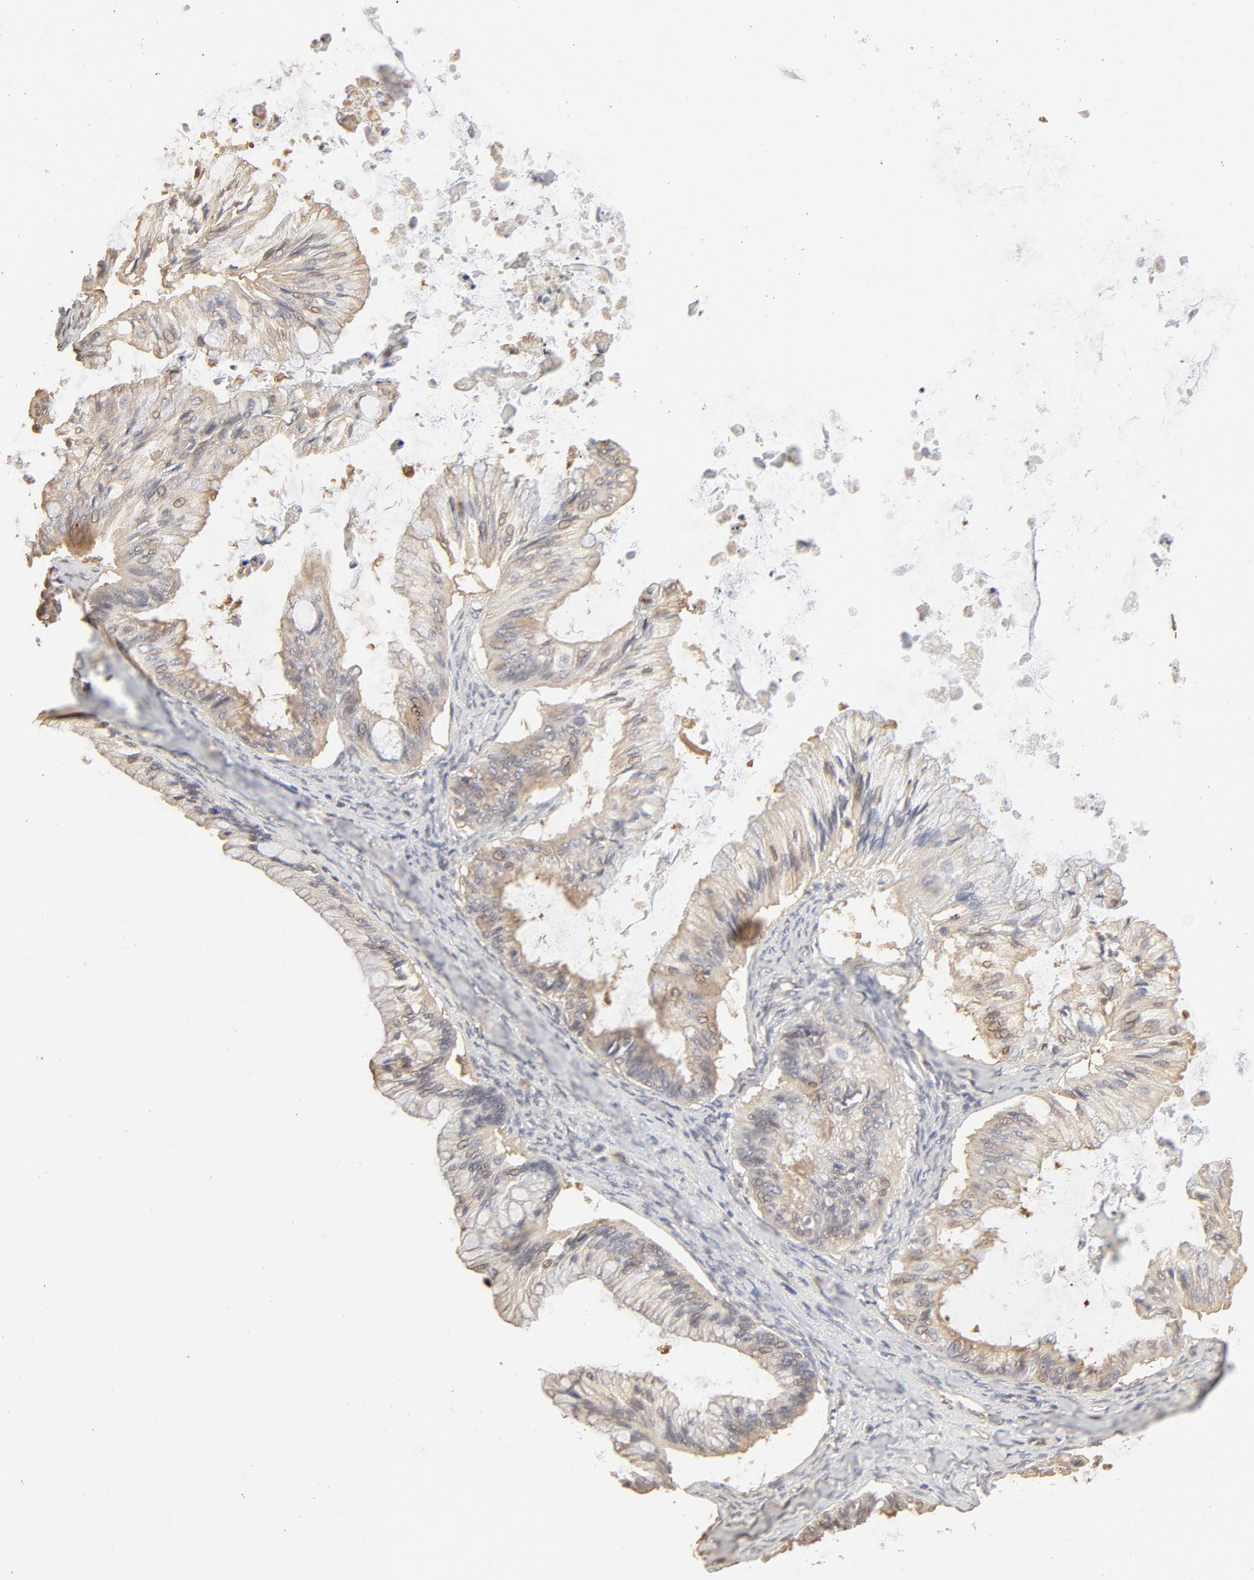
{"staining": {"intensity": "weak", "quantity": ">75%", "location": "cytoplasmic/membranous,nuclear"}, "tissue": "ovarian cancer", "cell_type": "Tumor cells", "image_type": "cancer", "snomed": [{"axis": "morphology", "description": "Cystadenocarcinoma, mucinous, NOS"}, {"axis": "topography", "description": "Ovary"}], "caption": "Immunohistochemical staining of ovarian mucinous cystadenocarcinoma reveals low levels of weak cytoplasmic/membranous and nuclear protein expression in approximately >75% of tumor cells. (DAB IHC with brightfield microscopy, high magnification).", "gene": "PPP2CA", "patient": {"sex": "female", "age": 57}}